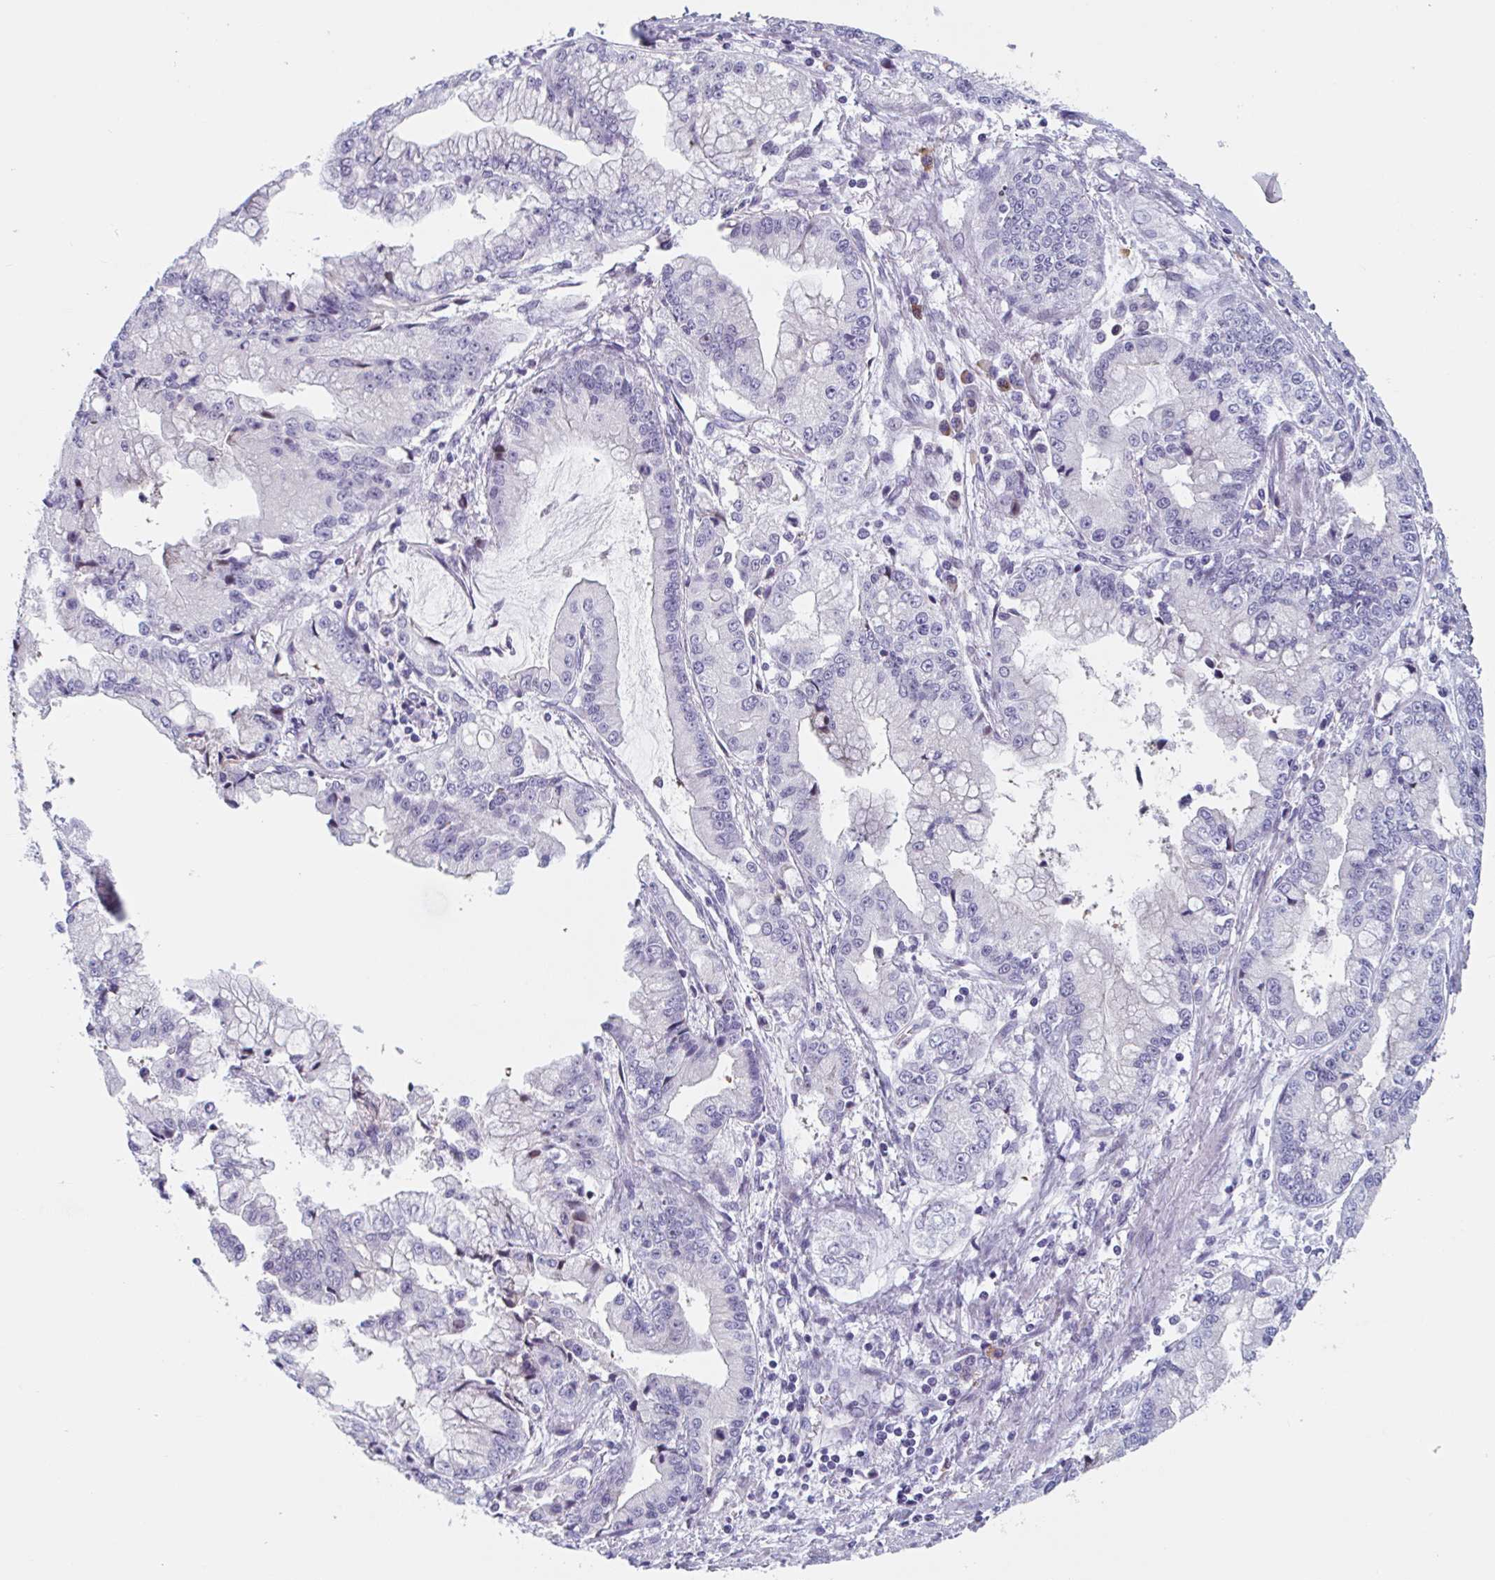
{"staining": {"intensity": "negative", "quantity": "none", "location": "none"}, "tissue": "stomach cancer", "cell_type": "Tumor cells", "image_type": "cancer", "snomed": [{"axis": "morphology", "description": "Adenocarcinoma, NOS"}, {"axis": "topography", "description": "Stomach, upper"}], "caption": "This is an IHC image of stomach adenocarcinoma. There is no expression in tumor cells.", "gene": "DUXA", "patient": {"sex": "female", "age": 74}}